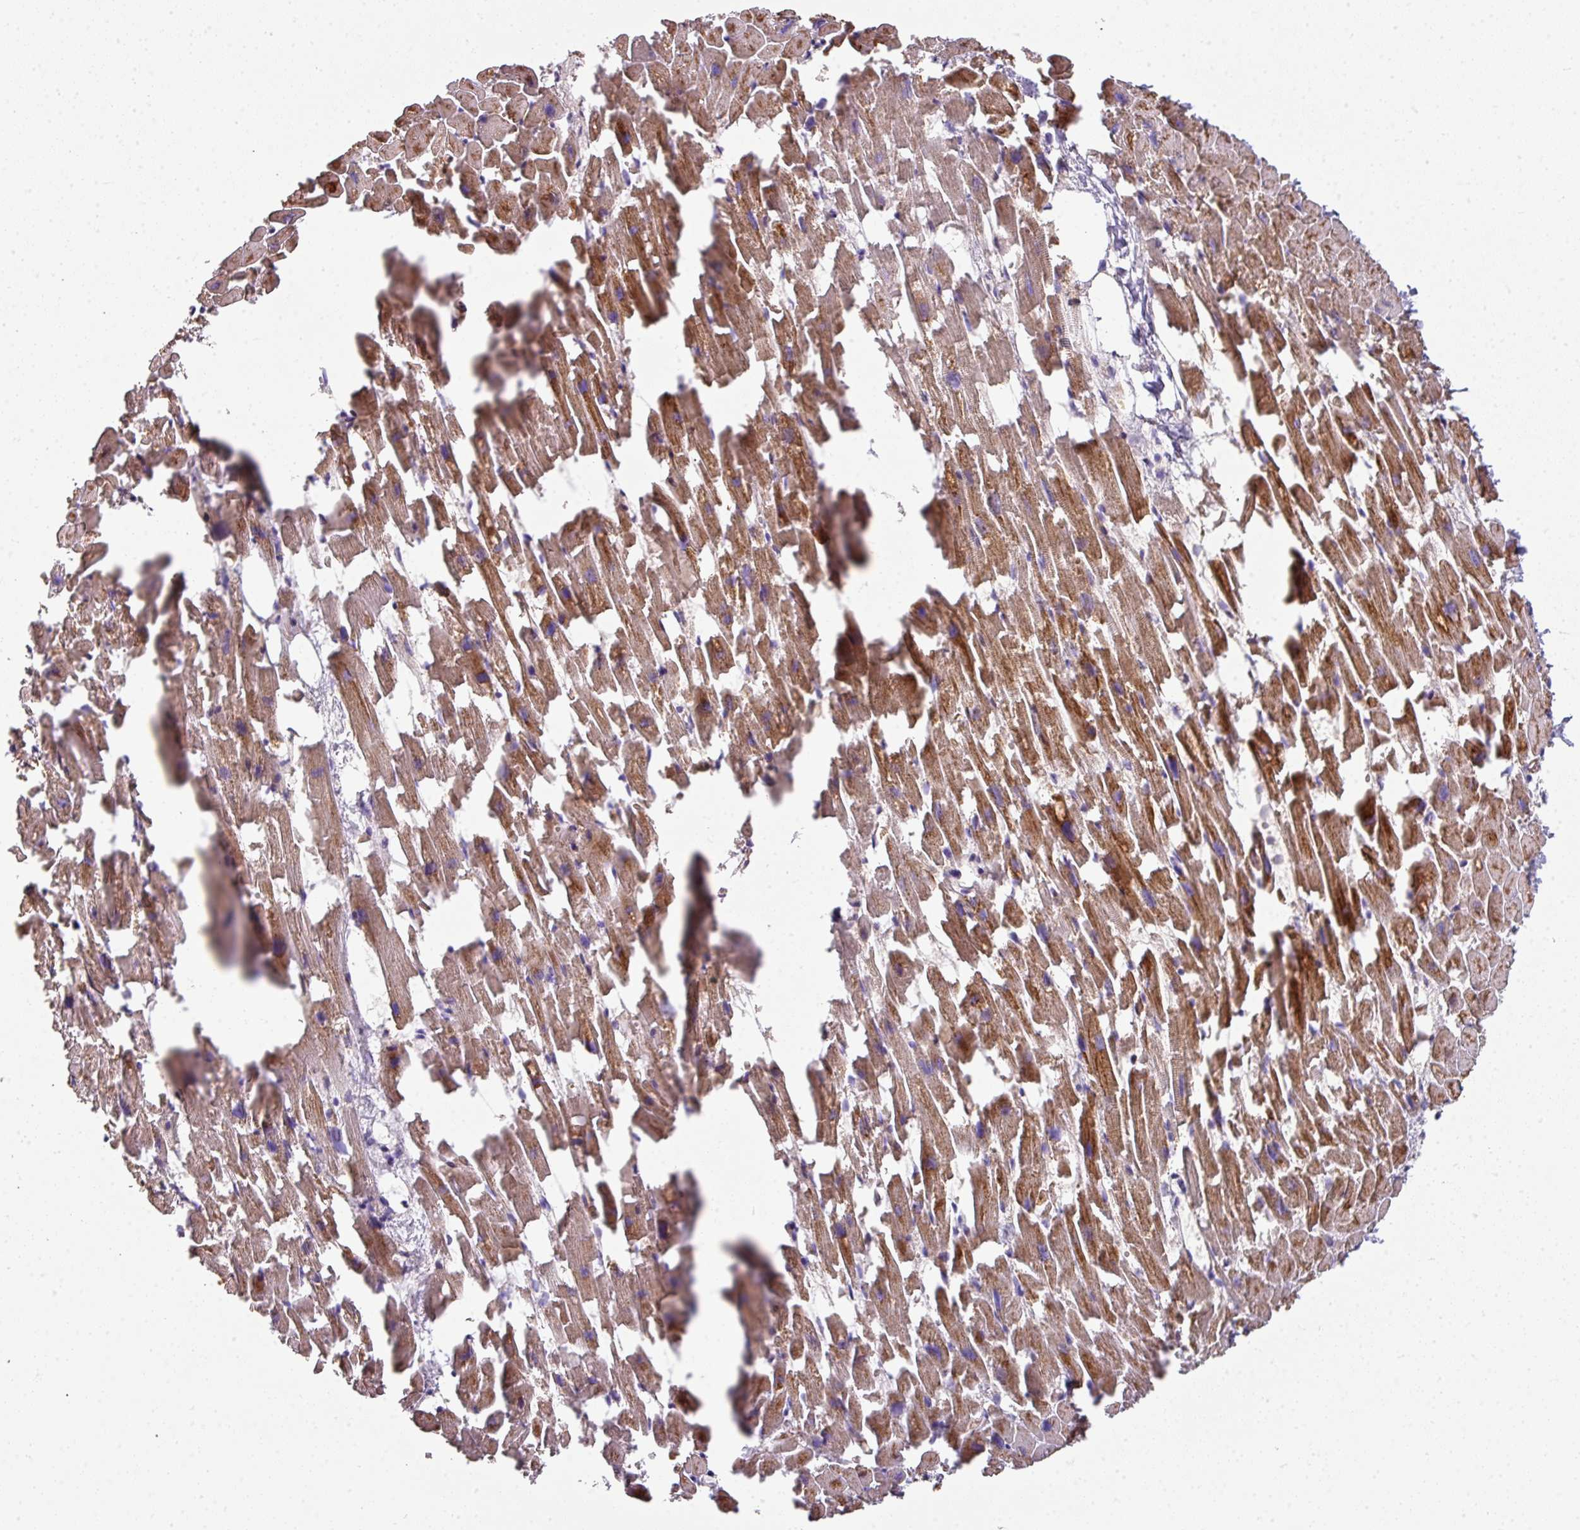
{"staining": {"intensity": "strong", "quantity": ">75%", "location": "cytoplasmic/membranous"}, "tissue": "heart muscle", "cell_type": "Cardiomyocytes", "image_type": "normal", "snomed": [{"axis": "morphology", "description": "Normal tissue, NOS"}, {"axis": "topography", "description": "Heart"}], "caption": "Immunohistochemical staining of unremarkable human heart muscle reveals high levels of strong cytoplasmic/membranous staining in approximately >75% of cardiomyocytes.", "gene": "PALS2", "patient": {"sex": "female", "age": 64}}